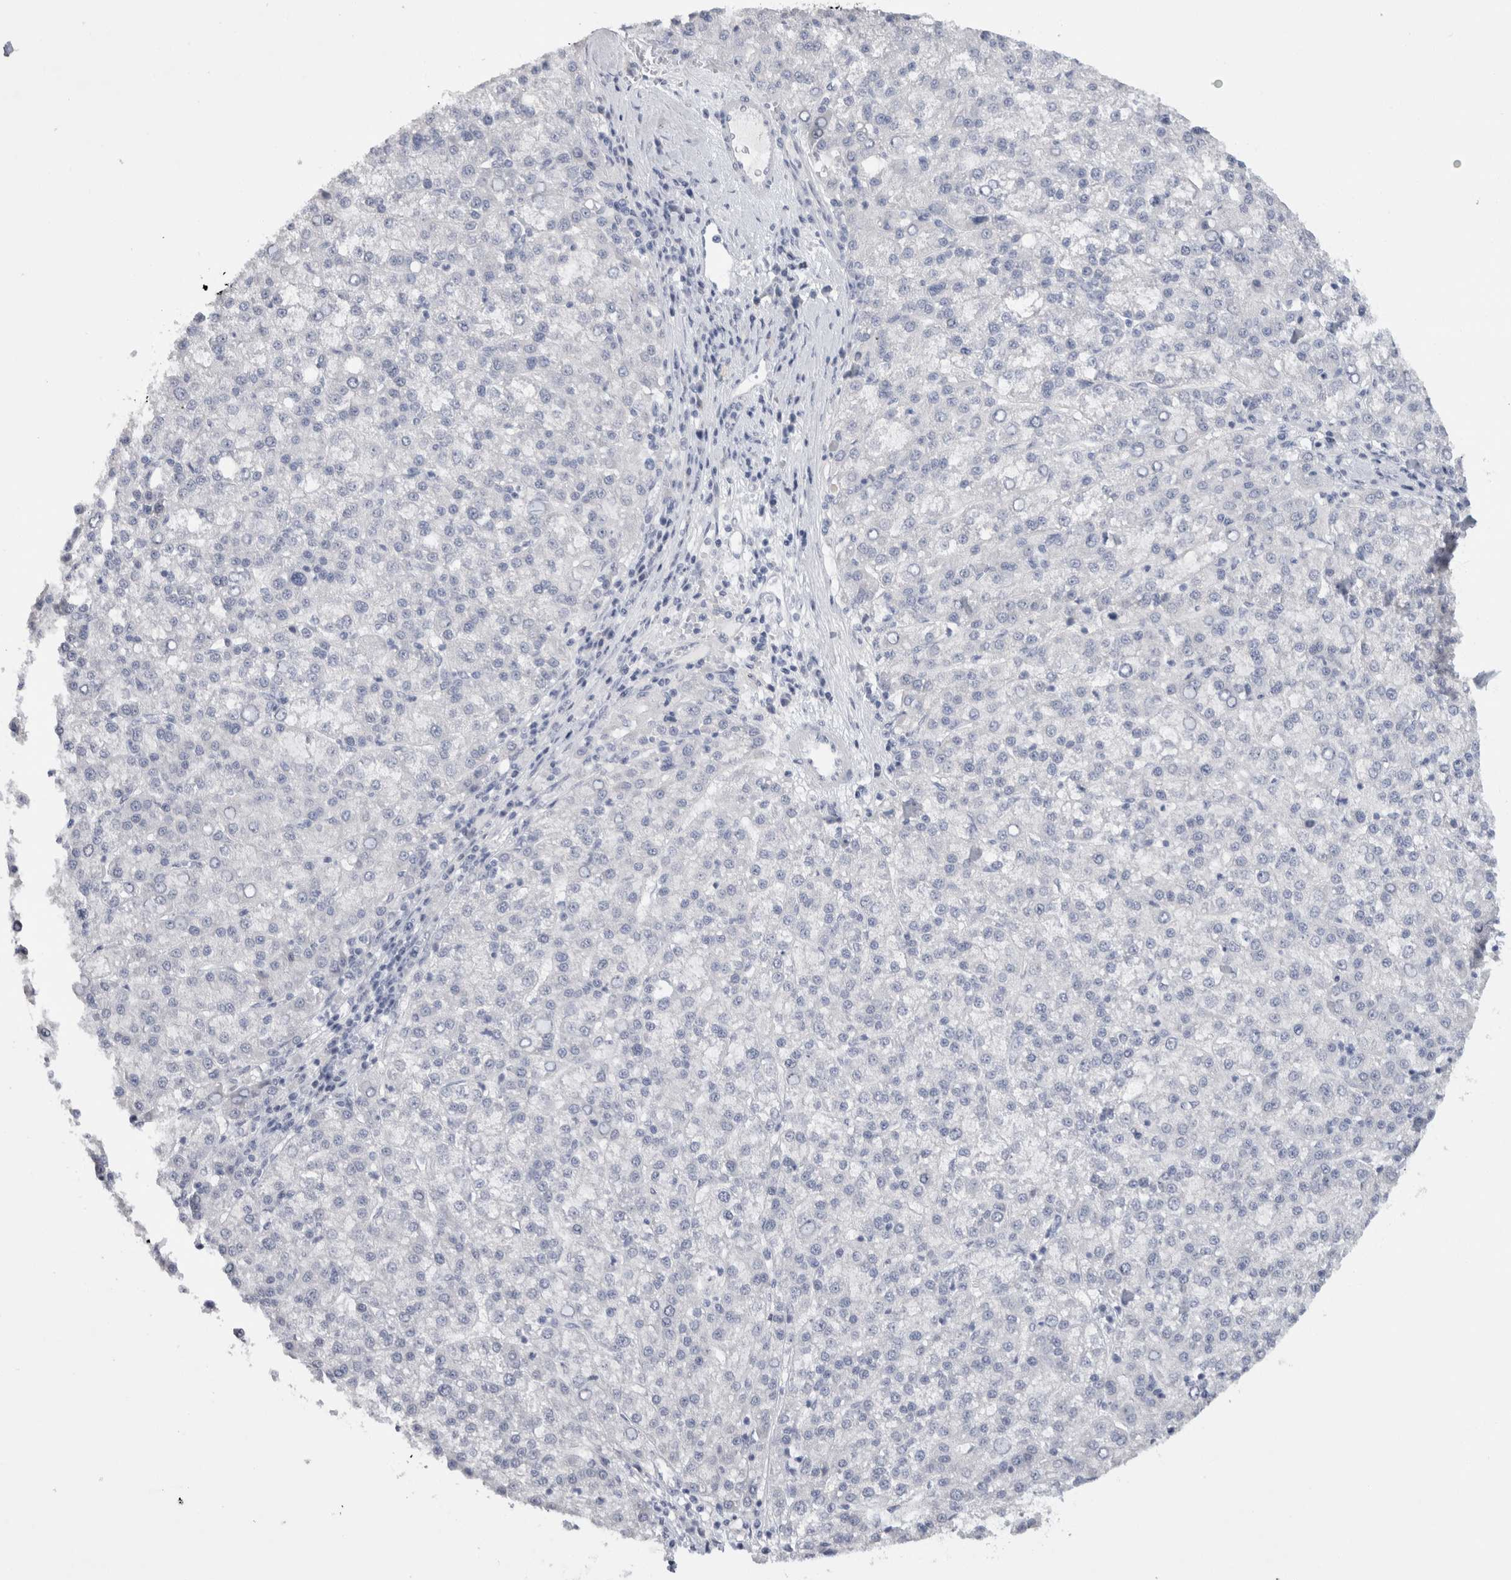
{"staining": {"intensity": "negative", "quantity": "none", "location": "none"}, "tissue": "liver cancer", "cell_type": "Tumor cells", "image_type": "cancer", "snomed": [{"axis": "morphology", "description": "Carcinoma, Hepatocellular, NOS"}, {"axis": "topography", "description": "Liver"}], "caption": "IHC histopathology image of human hepatocellular carcinoma (liver) stained for a protein (brown), which exhibits no positivity in tumor cells.", "gene": "TONSL", "patient": {"sex": "female", "age": 58}}